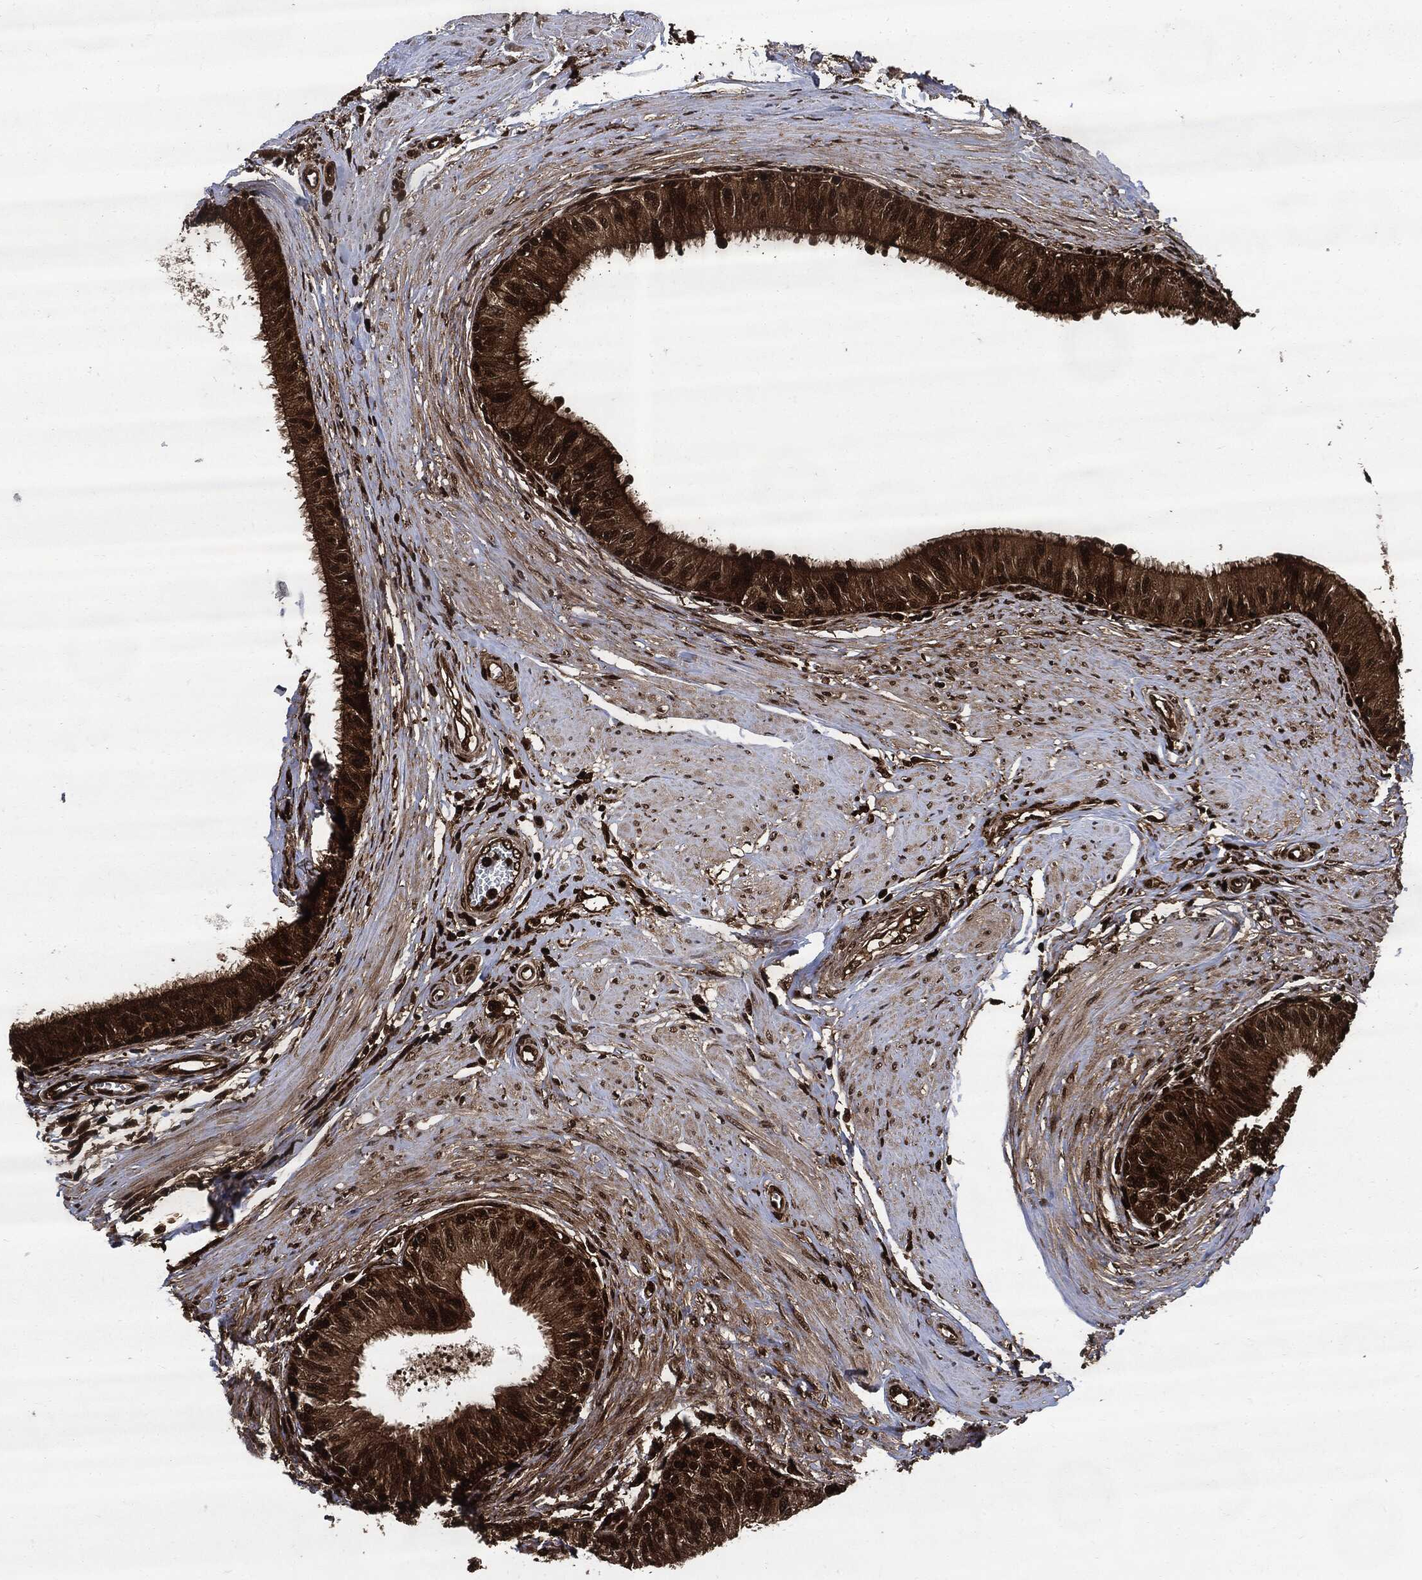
{"staining": {"intensity": "strong", "quantity": ">75%", "location": "cytoplasmic/membranous"}, "tissue": "epididymis", "cell_type": "Glandular cells", "image_type": "normal", "snomed": [{"axis": "morphology", "description": "Normal tissue, NOS"}, {"axis": "morphology", "description": "Seminoma, NOS"}, {"axis": "topography", "description": "Testis"}, {"axis": "topography", "description": "Epididymis"}], "caption": "DAB immunohistochemical staining of benign epididymis demonstrates strong cytoplasmic/membranous protein positivity in about >75% of glandular cells.", "gene": "YWHAB", "patient": {"sex": "male", "age": 61}}